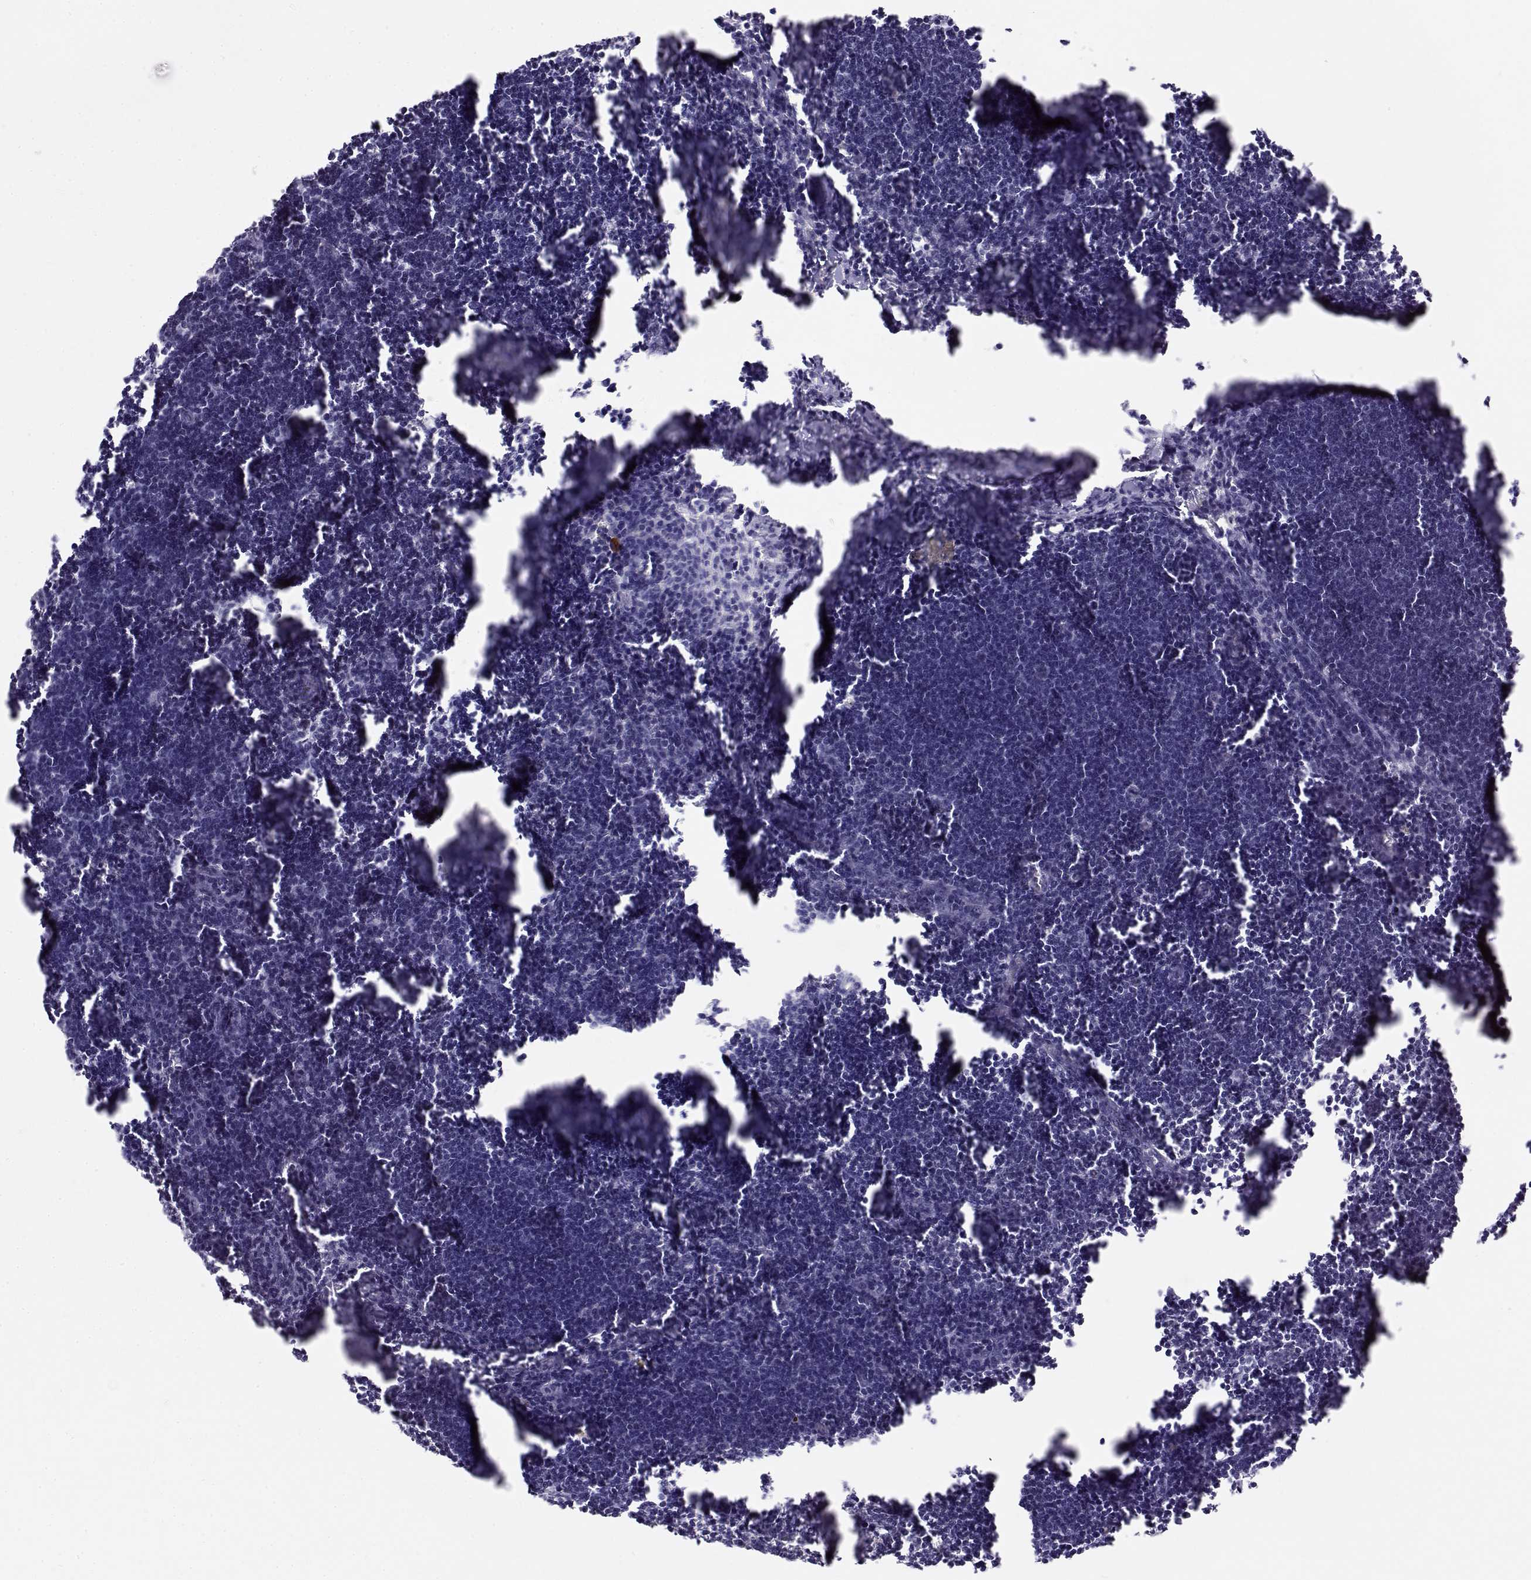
{"staining": {"intensity": "negative", "quantity": "none", "location": "none"}, "tissue": "lymph node", "cell_type": "Germinal center cells", "image_type": "normal", "snomed": [{"axis": "morphology", "description": "Normal tissue, NOS"}, {"axis": "topography", "description": "Lymph node"}], "caption": "This is an immunohistochemistry (IHC) micrograph of normal human lymph node. There is no positivity in germinal center cells.", "gene": "OPN5", "patient": {"sex": "male", "age": 55}}